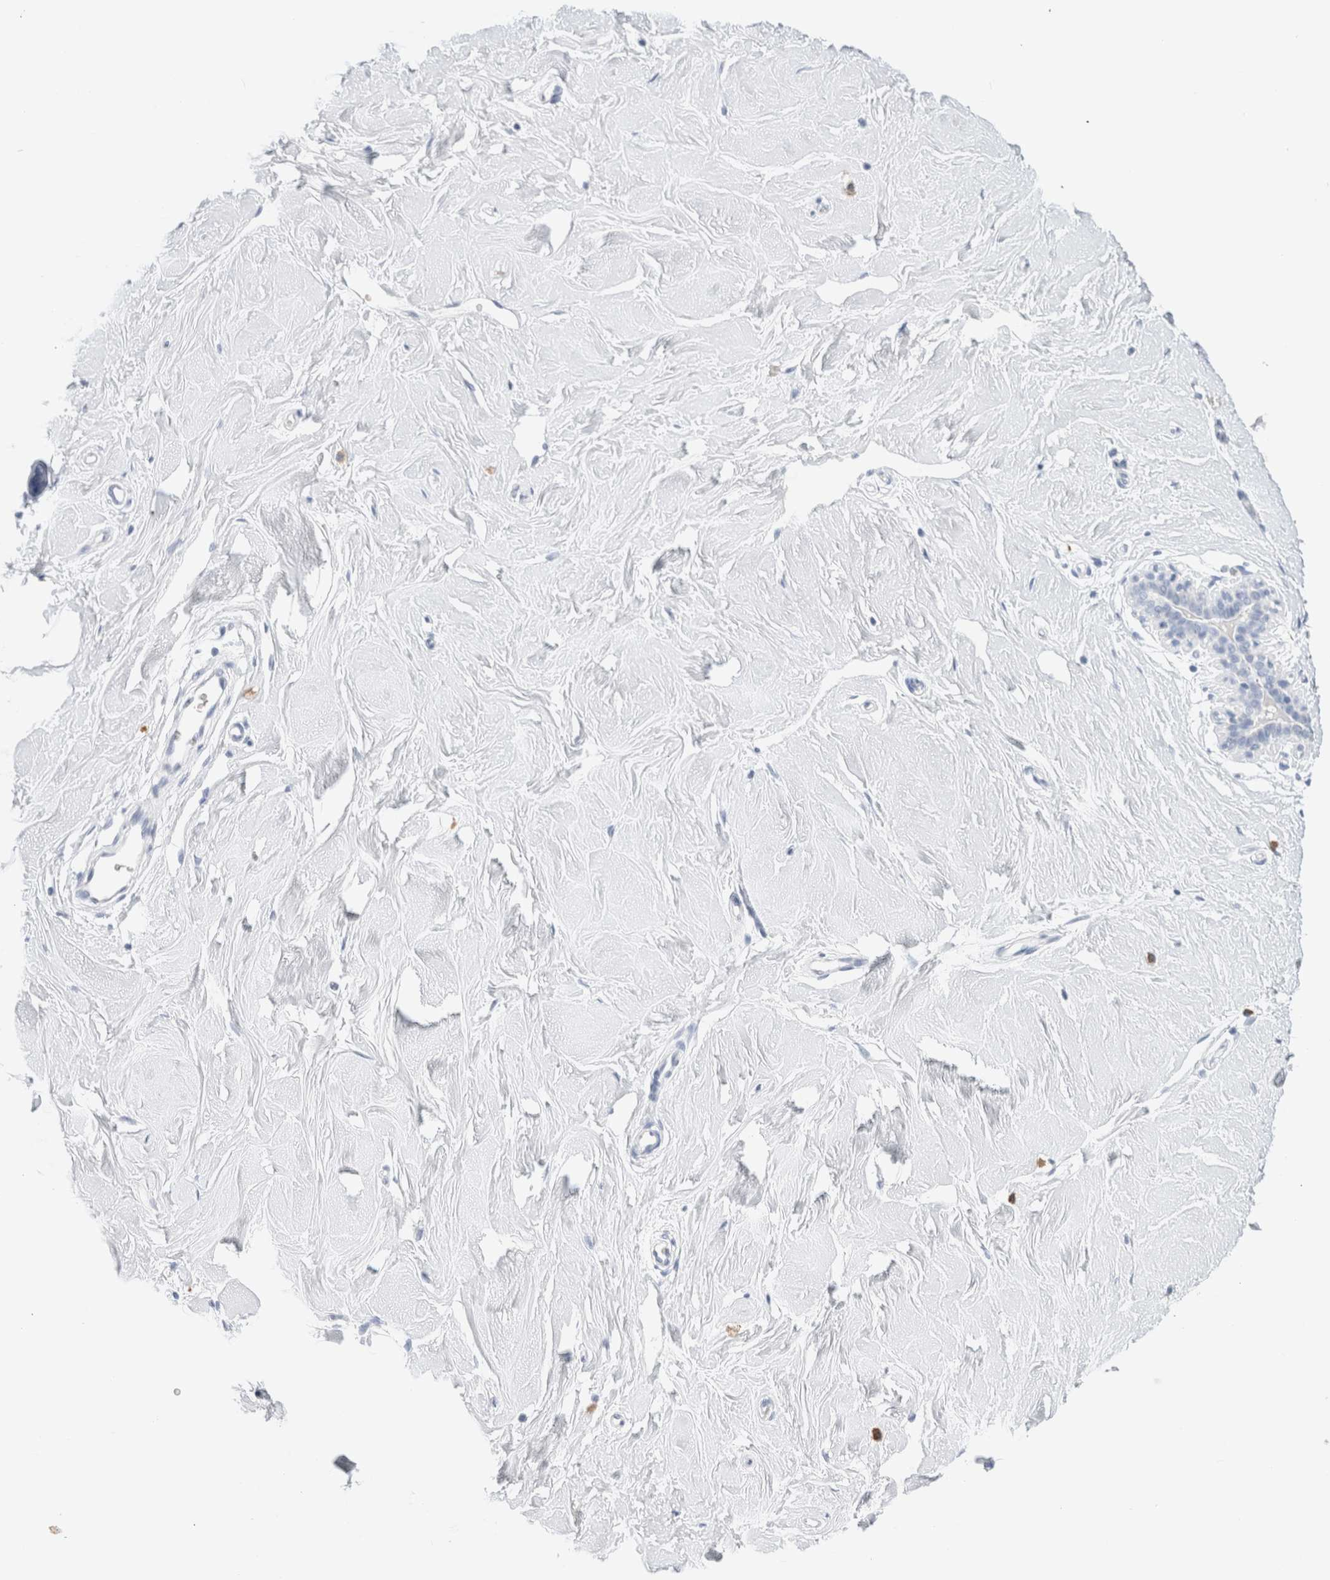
{"staining": {"intensity": "negative", "quantity": "none", "location": "none"}, "tissue": "breast", "cell_type": "Adipocytes", "image_type": "normal", "snomed": [{"axis": "morphology", "description": "Normal tissue, NOS"}, {"axis": "topography", "description": "Breast"}], "caption": "High magnification brightfield microscopy of benign breast stained with DAB (brown) and counterstained with hematoxylin (blue): adipocytes show no significant staining.", "gene": "ARG1", "patient": {"sex": "female", "age": 23}}